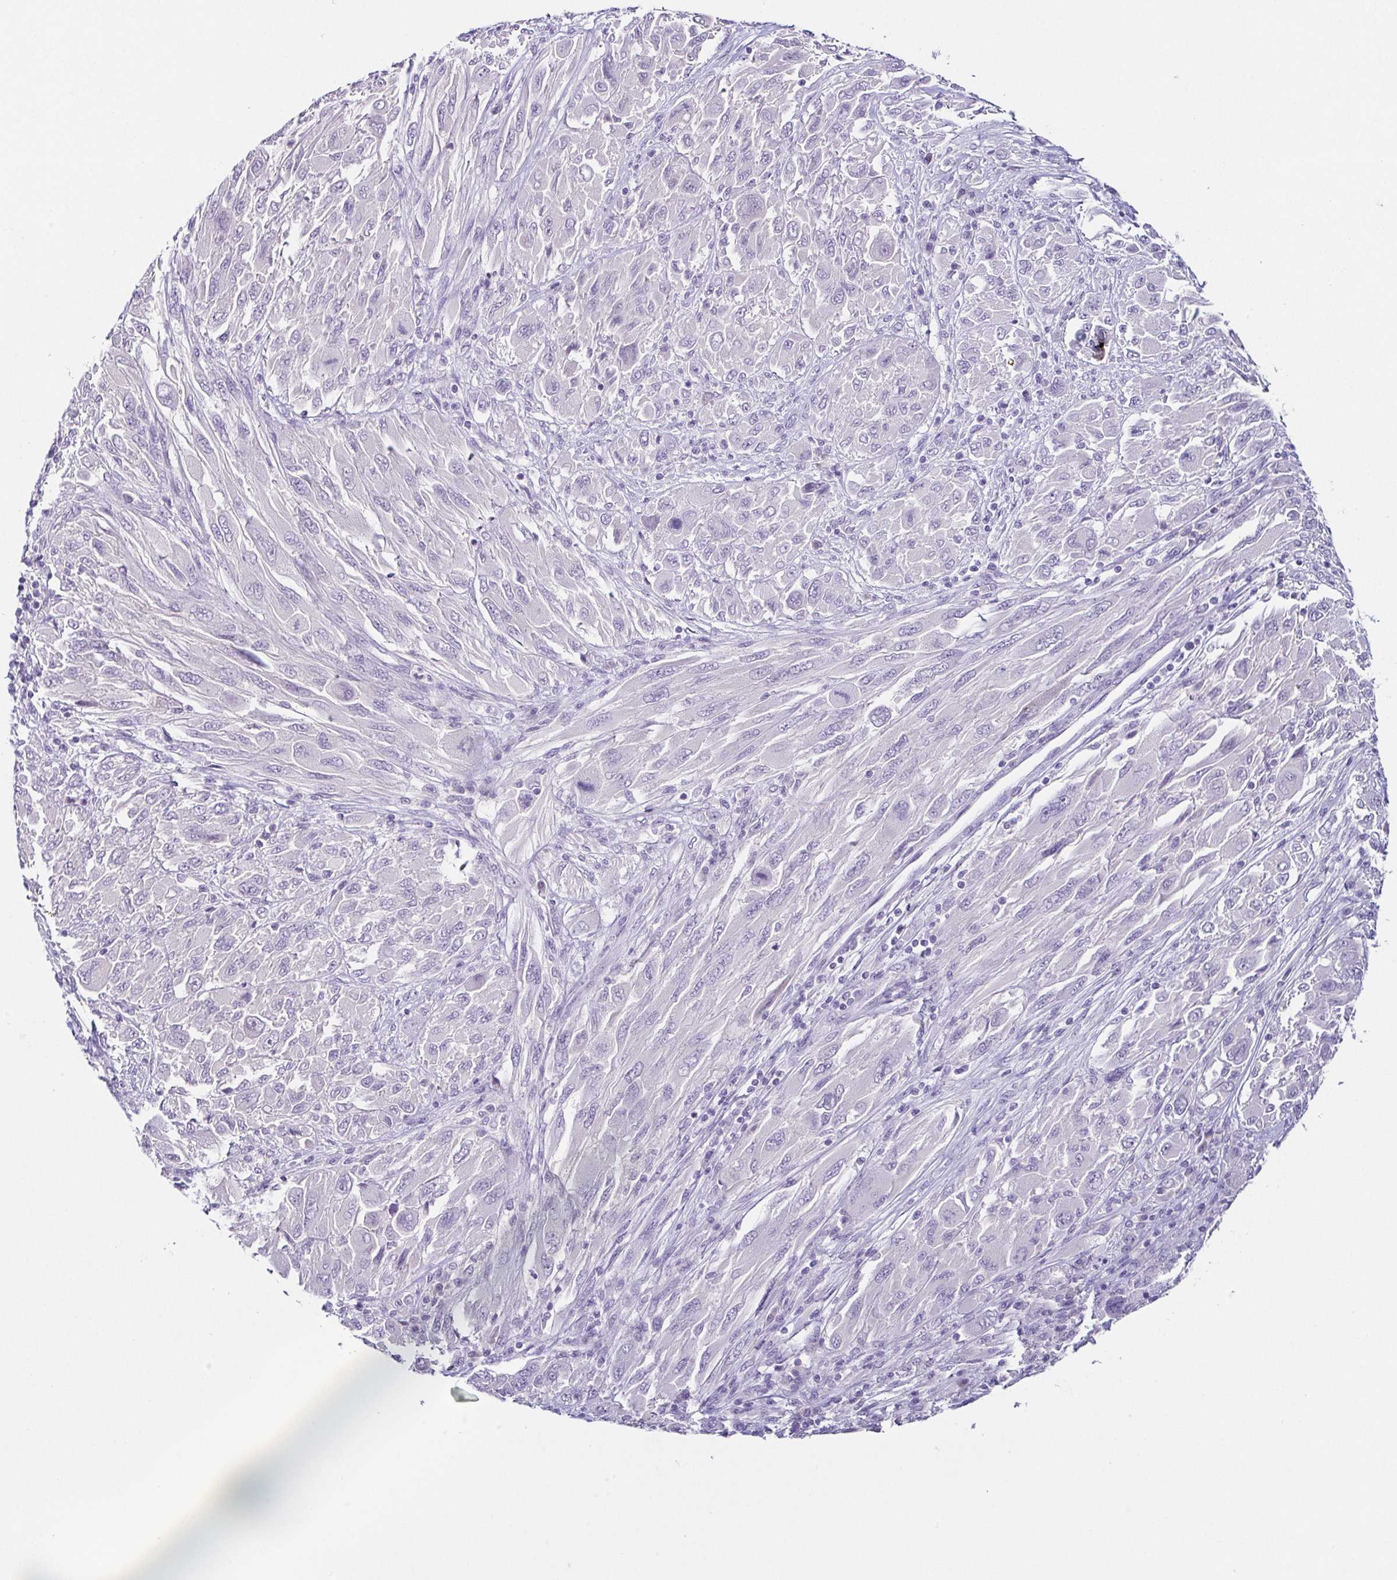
{"staining": {"intensity": "negative", "quantity": "none", "location": "none"}, "tissue": "melanoma", "cell_type": "Tumor cells", "image_type": "cancer", "snomed": [{"axis": "morphology", "description": "Malignant melanoma, NOS"}, {"axis": "topography", "description": "Skin"}], "caption": "Immunohistochemical staining of human malignant melanoma displays no significant positivity in tumor cells.", "gene": "TP73", "patient": {"sex": "female", "age": 91}}